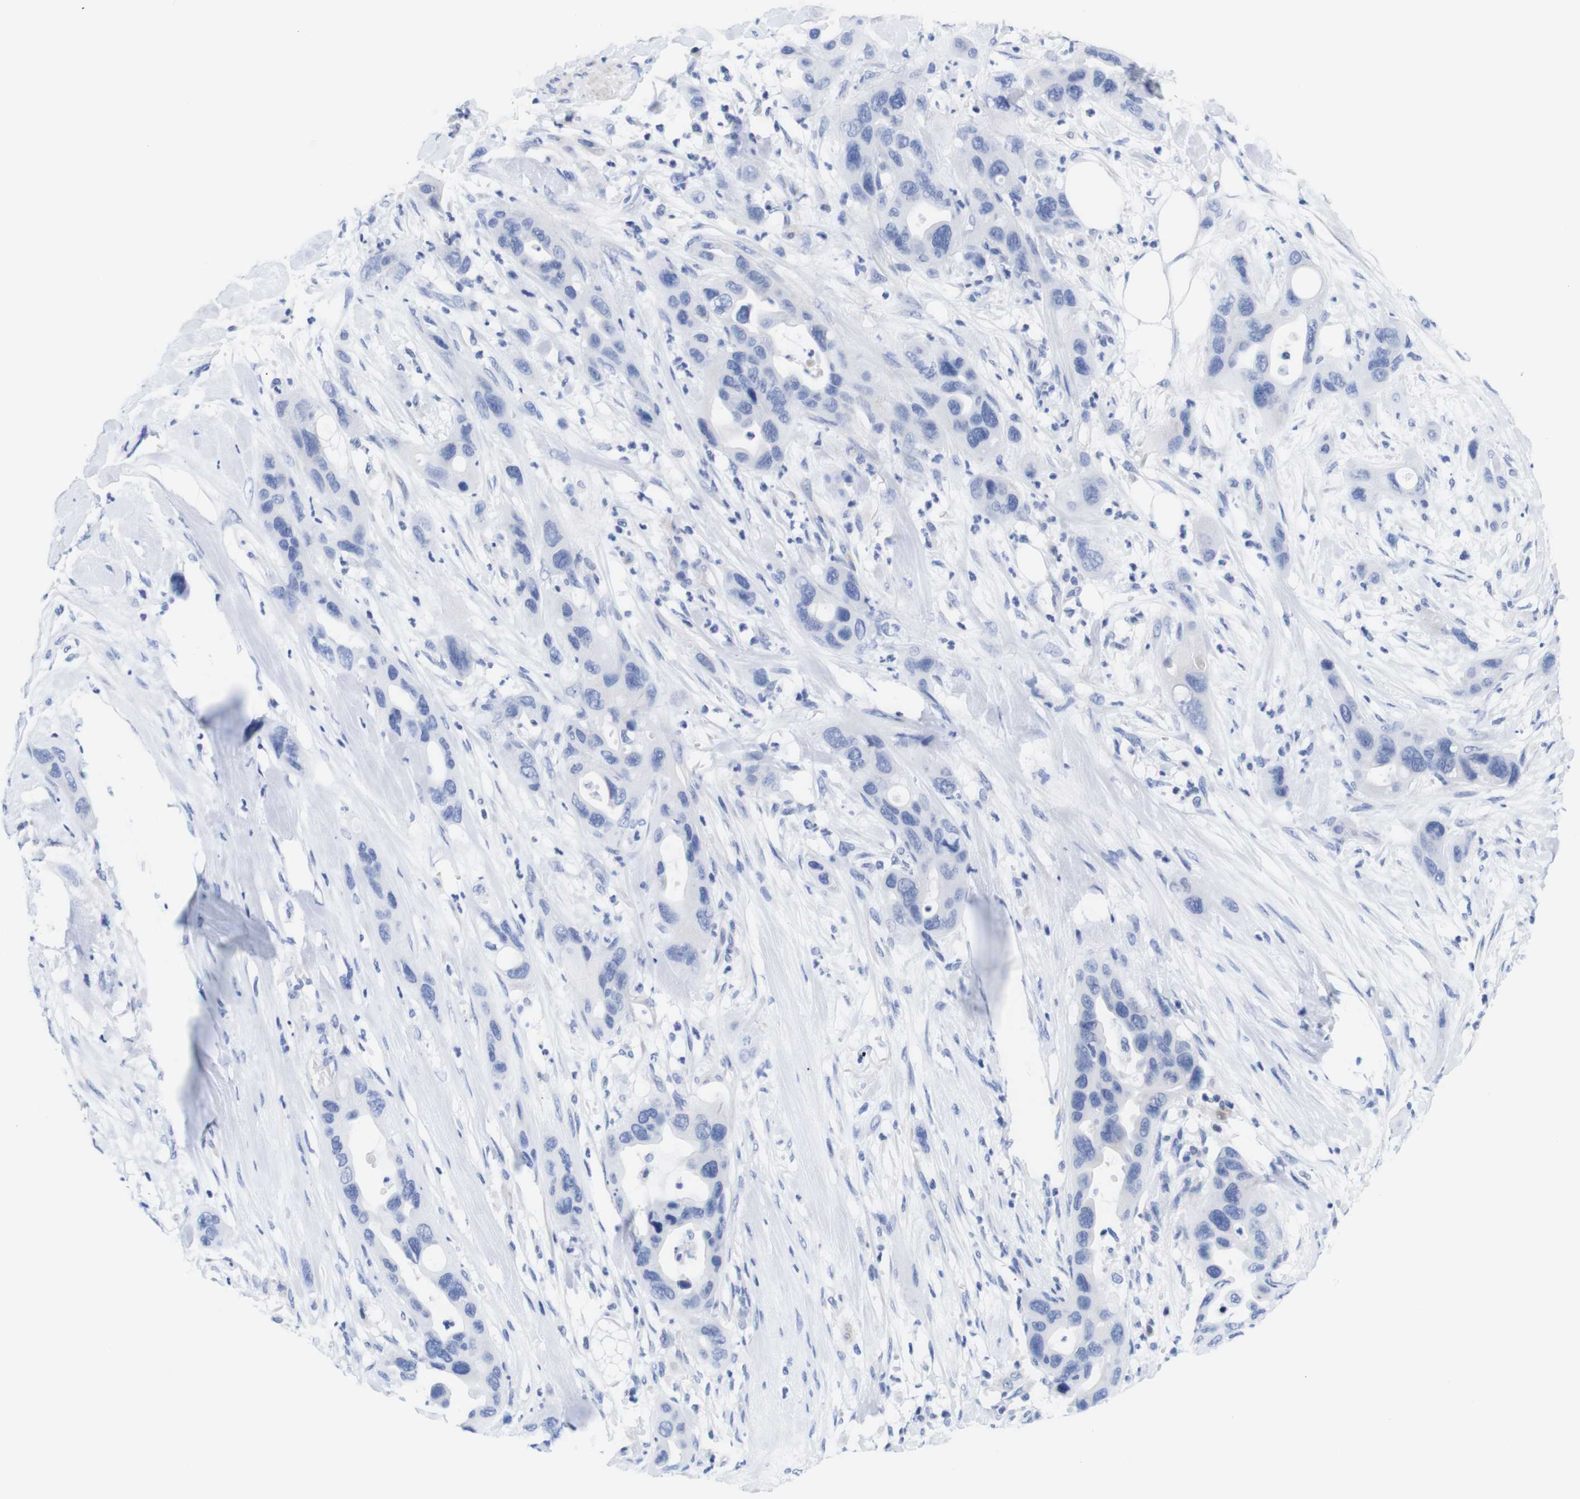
{"staining": {"intensity": "negative", "quantity": "none", "location": "none"}, "tissue": "pancreatic cancer", "cell_type": "Tumor cells", "image_type": "cancer", "snomed": [{"axis": "morphology", "description": "Adenocarcinoma, NOS"}, {"axis": "topography", "description": "Pancreas"}], "caption": "Tumor cells show no significant protein expression in adenocarcinoma (pancreatic). (DAB (3,3'-diaminobenzidine) immunohistochemistry (IHC) visualized using brightfield microscopy, high magnification).", "gene": "LRRC55", "patient": {"sex": "female", "age": 71}}